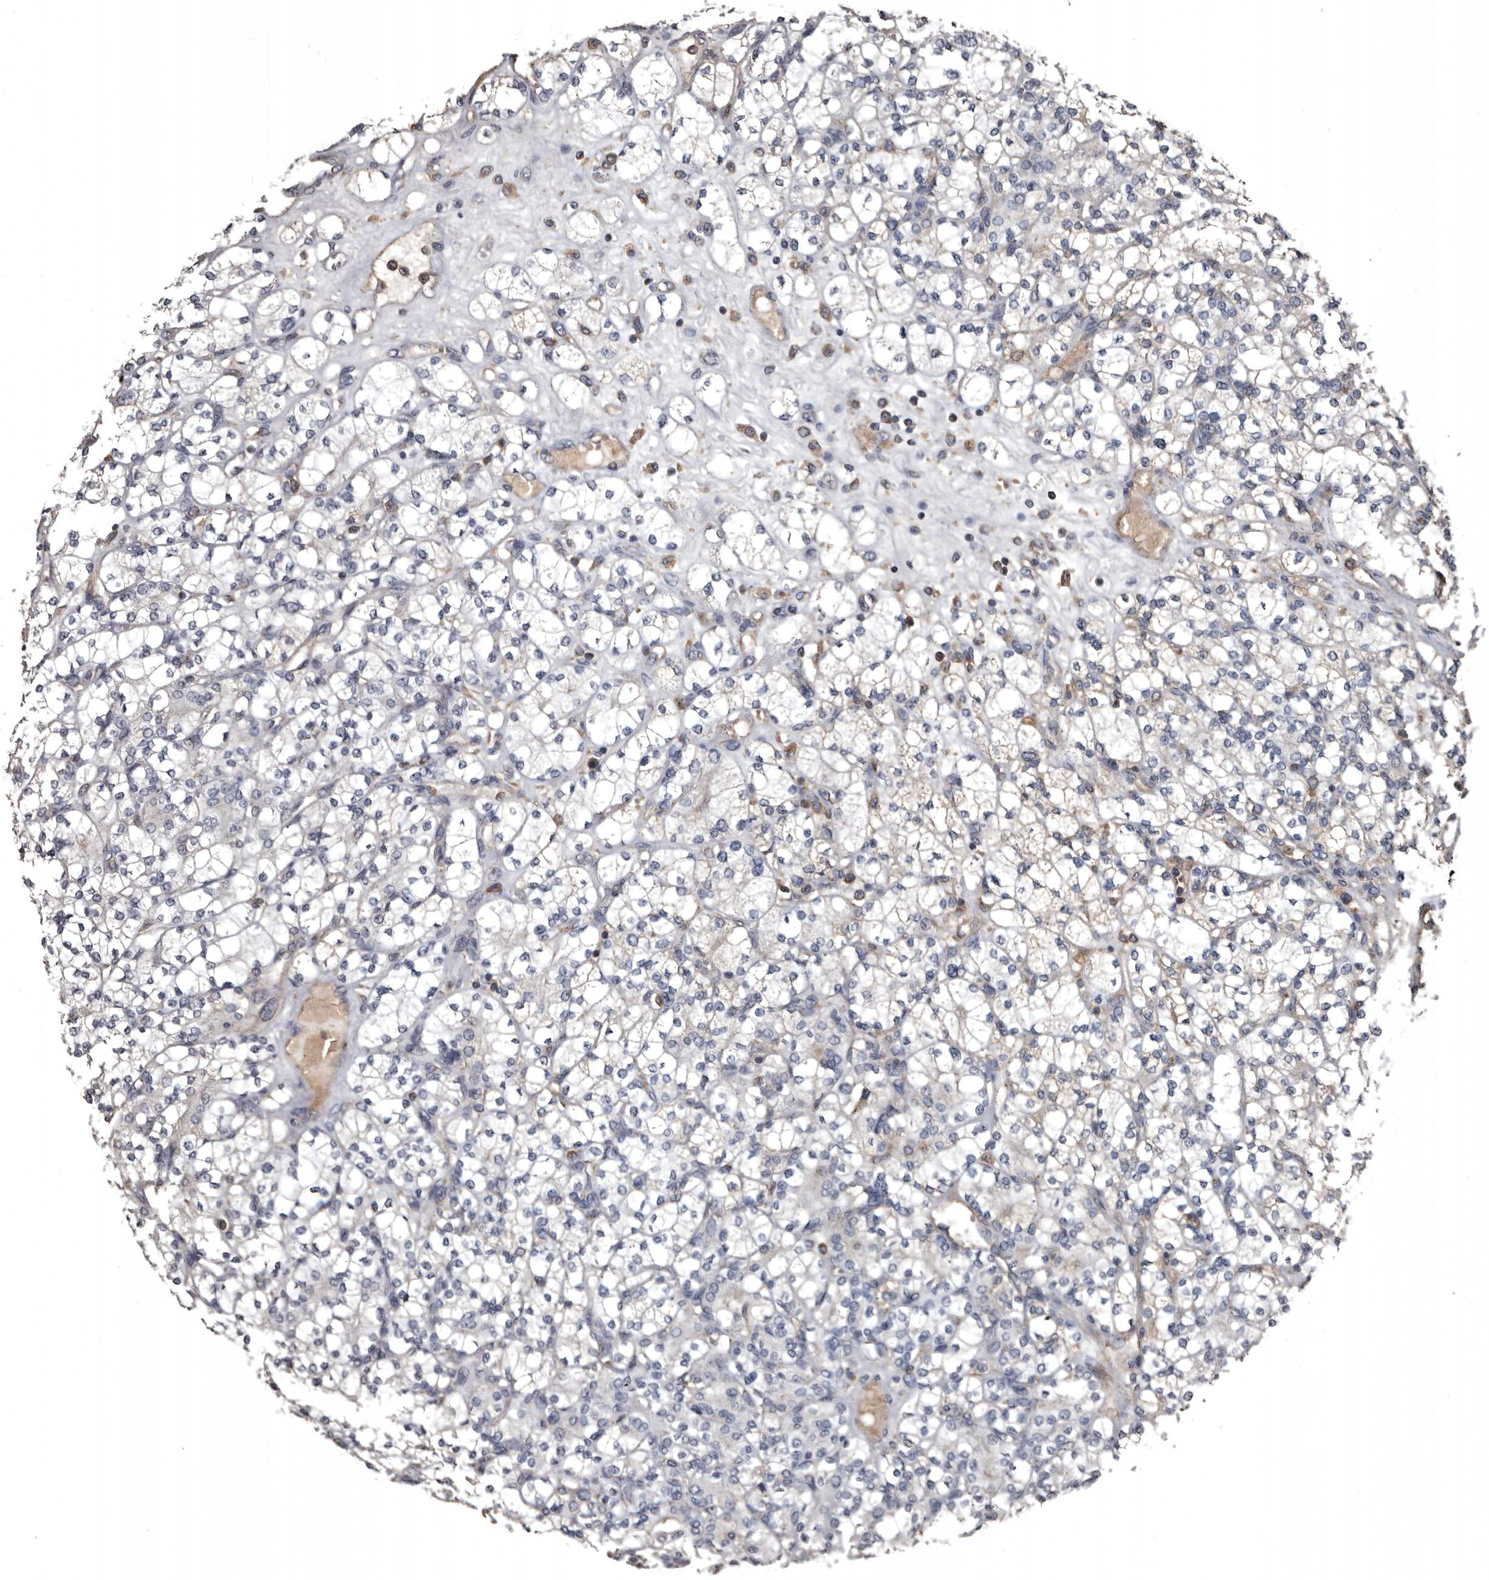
{"staining": {"intensity": "negative", "quantity": "none", "location": "none"}, "tissue": "renal cancer", "cell_type": "Tumor cells", "image_type": "cancer", "snomed": [{"axis": "morphology", "description": "Adenocarcinoma, NOS"}, {"axis": "topography", "description": "Kidney"}], "caption": "Renal cancer (adenocarcinoma) was stained to show a protein in brown. There is no significant staining in tumor cells.", "gene": "GREB1", "patient": {"sex": "male", "age": 77}}